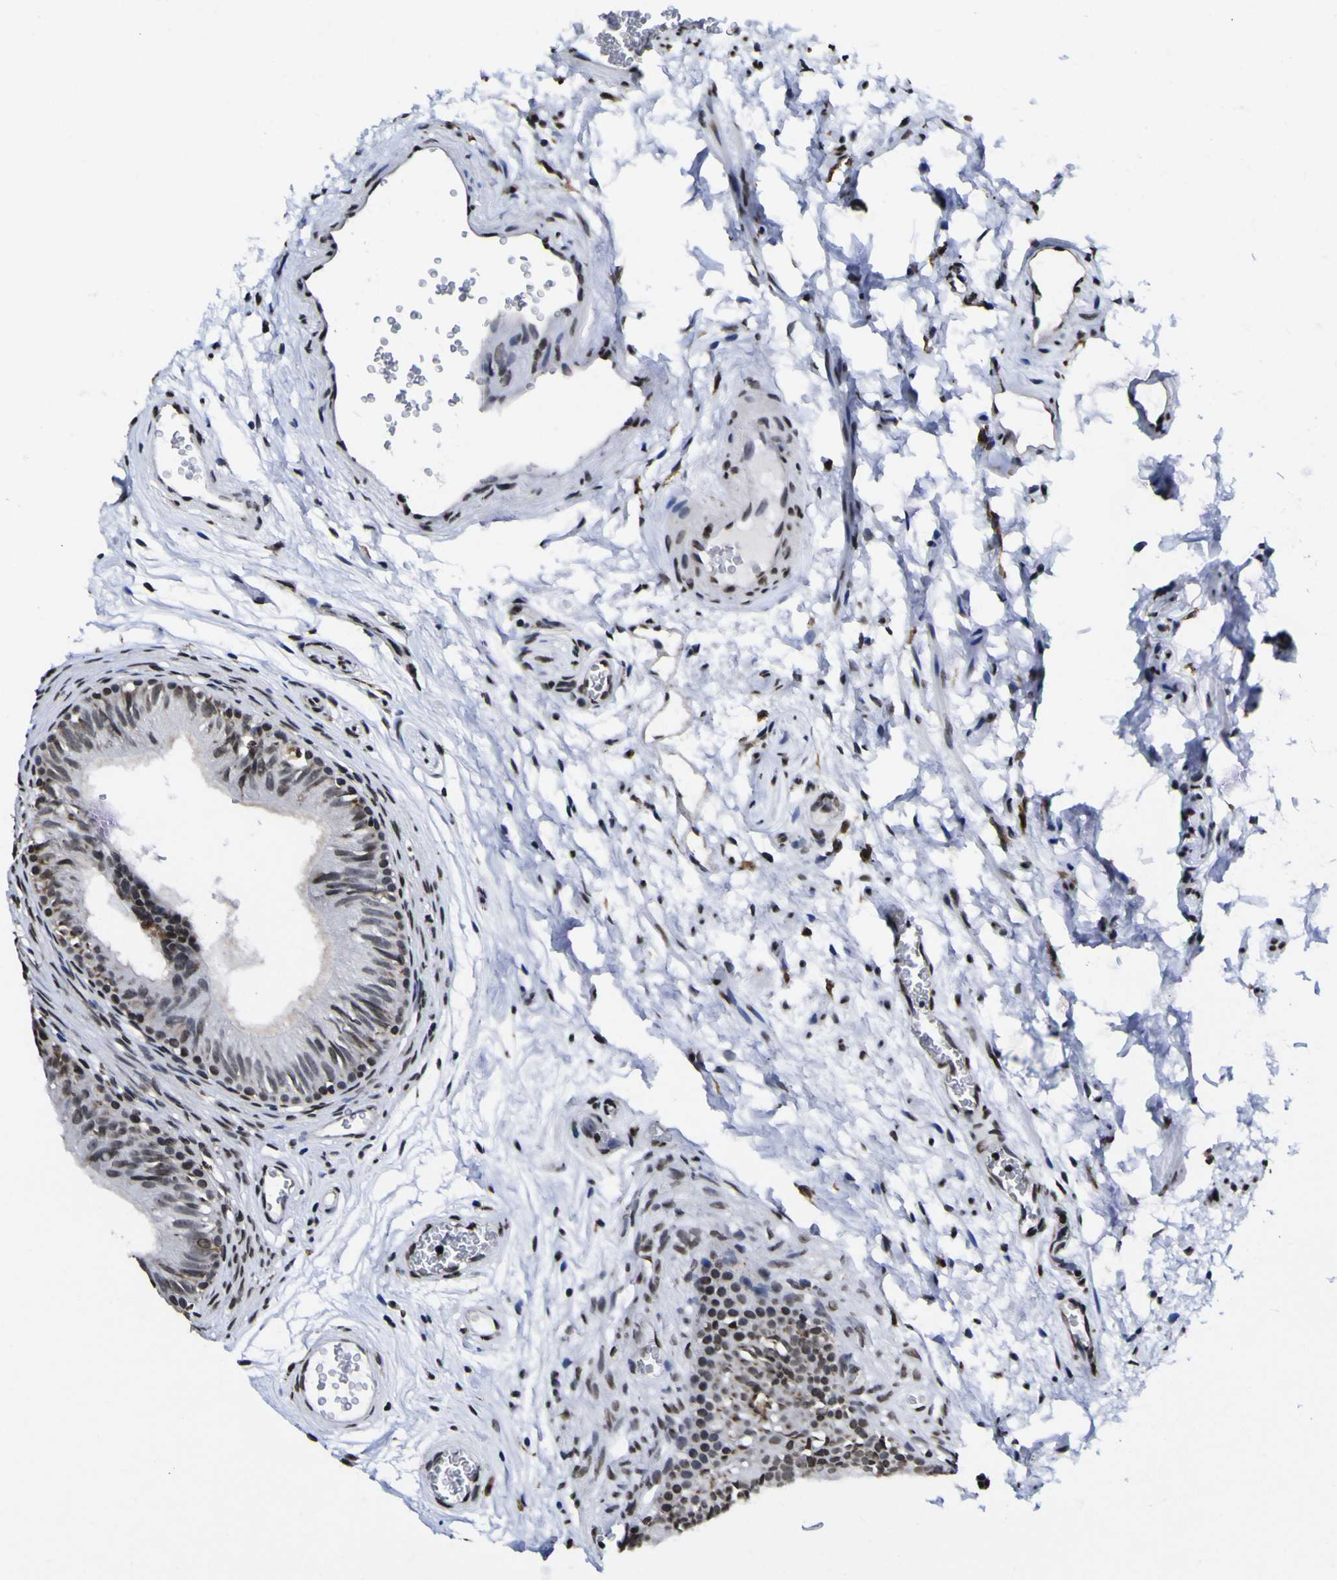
{"staining": {"intensity": "strong", "quantity": "25%-75%", "location": "nuclear"}, "tissue": "epididymis", "cell_type": "Glandular cells", "image_type": "normal", "snomed": [{"axis": "morphology", "description": "Normal tissue, NOS"}, {"axis": "topography", "description": "Epididymis"}], "caption": "Immunohistochemical staining of normal human epididymis reveals 25%-75% levels of strong nuclear protein staining in about 25%-75% of glandular cells.", "gene": "PIAS1", "patient": {"sex": "male", "age": 36}}